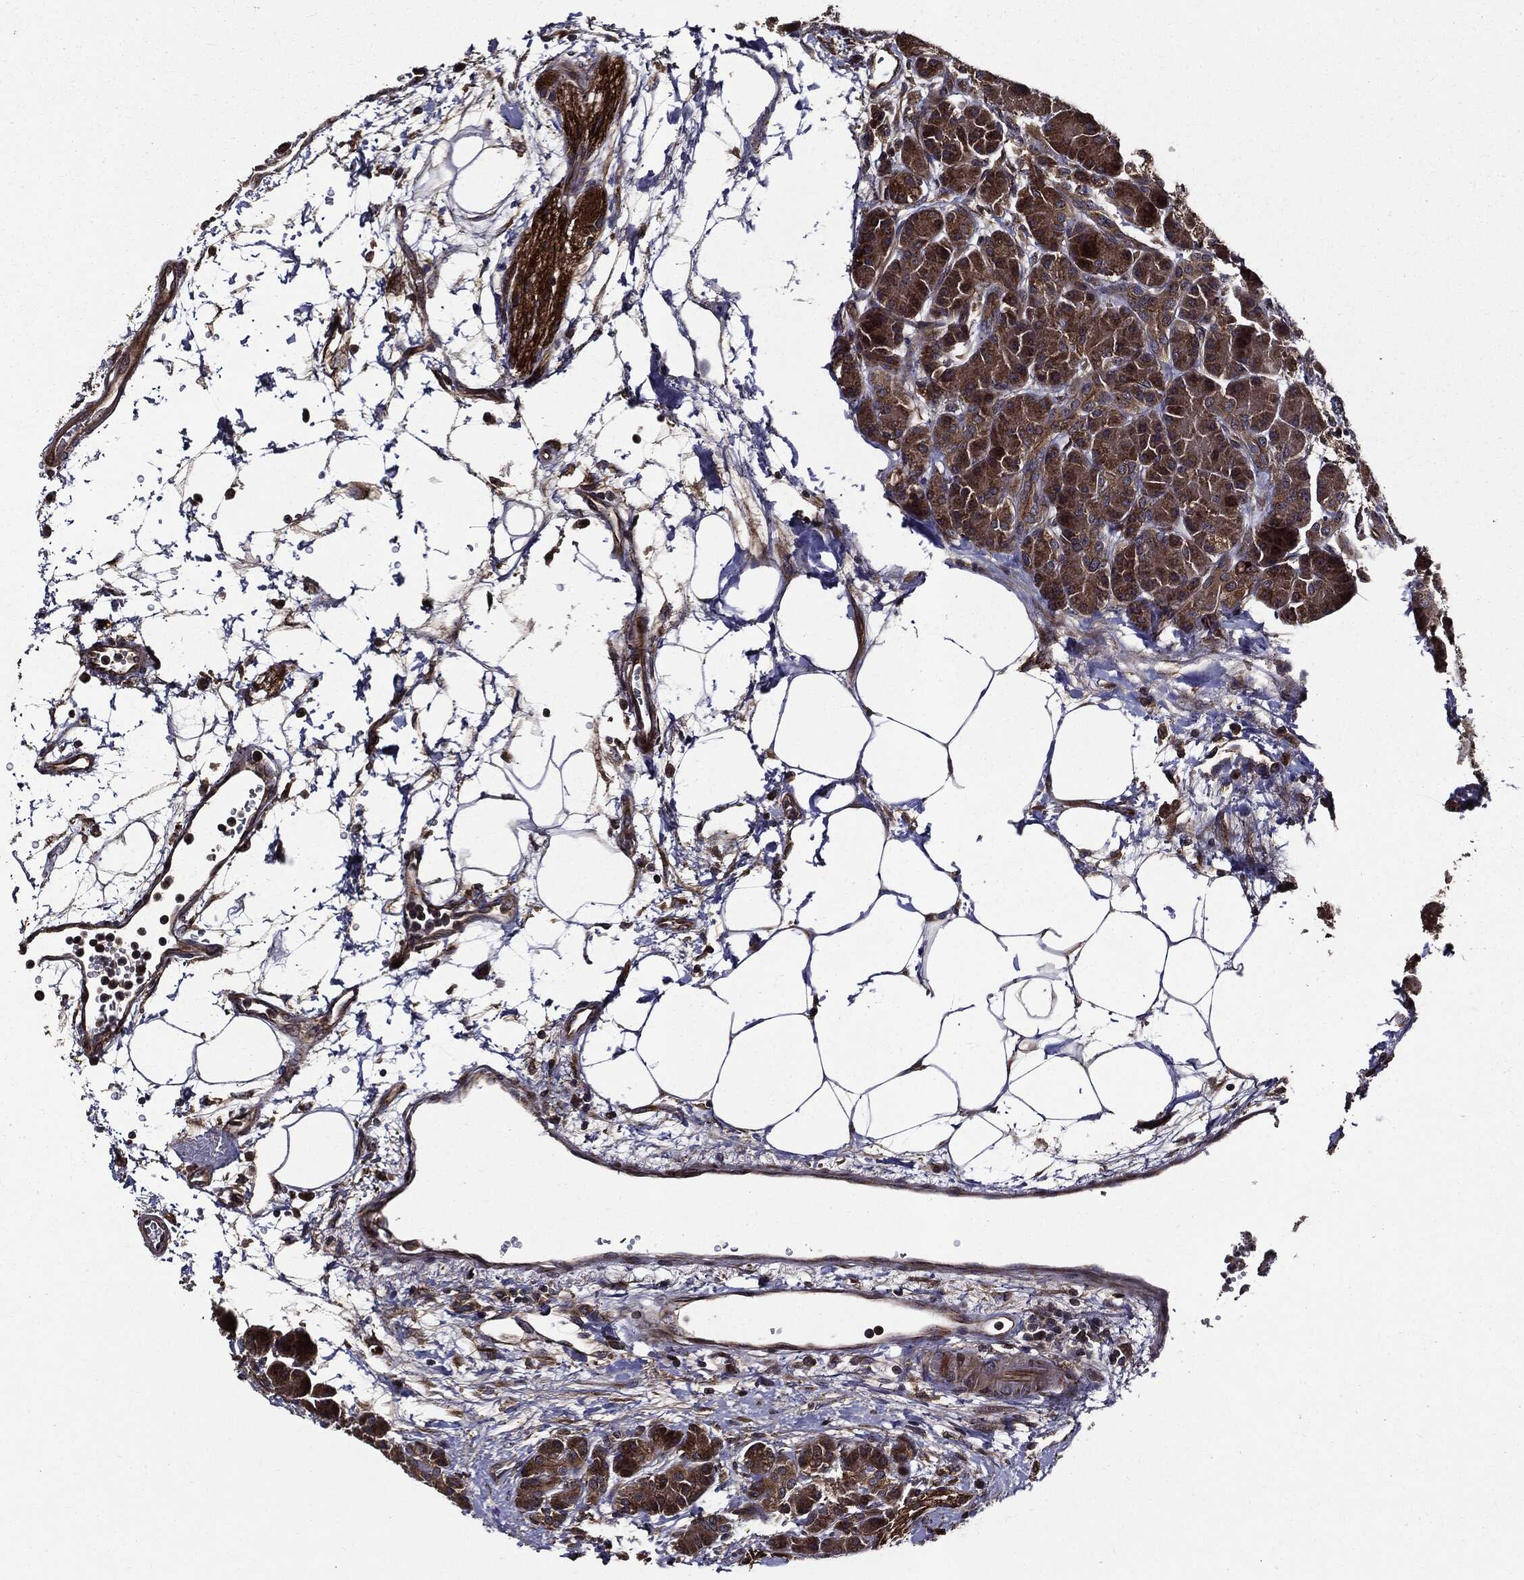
{"staining": {"intensity": "moderate", "quantity": ">75%", "location": "cytoplasmic/membranous"}, "tissue": "pancreas", "cell_type": "Exocrine glandular cells", "image_type": "normal", "snomed": [{"axis": "morphology", "description": "Normal tissue, NOS"}, {"axis": "topography", "description": "Pancreas"}], "caption": "Immunohistochemistry histopathology image of benign human pancreas stained for a protein (brown), which demonstrates medium levels of moderate cytoplasmic/membranous expression in about >75% of exocrine glandular cells.", "gene": "HTT", "patient": {"sex": "female", "age": 63}}